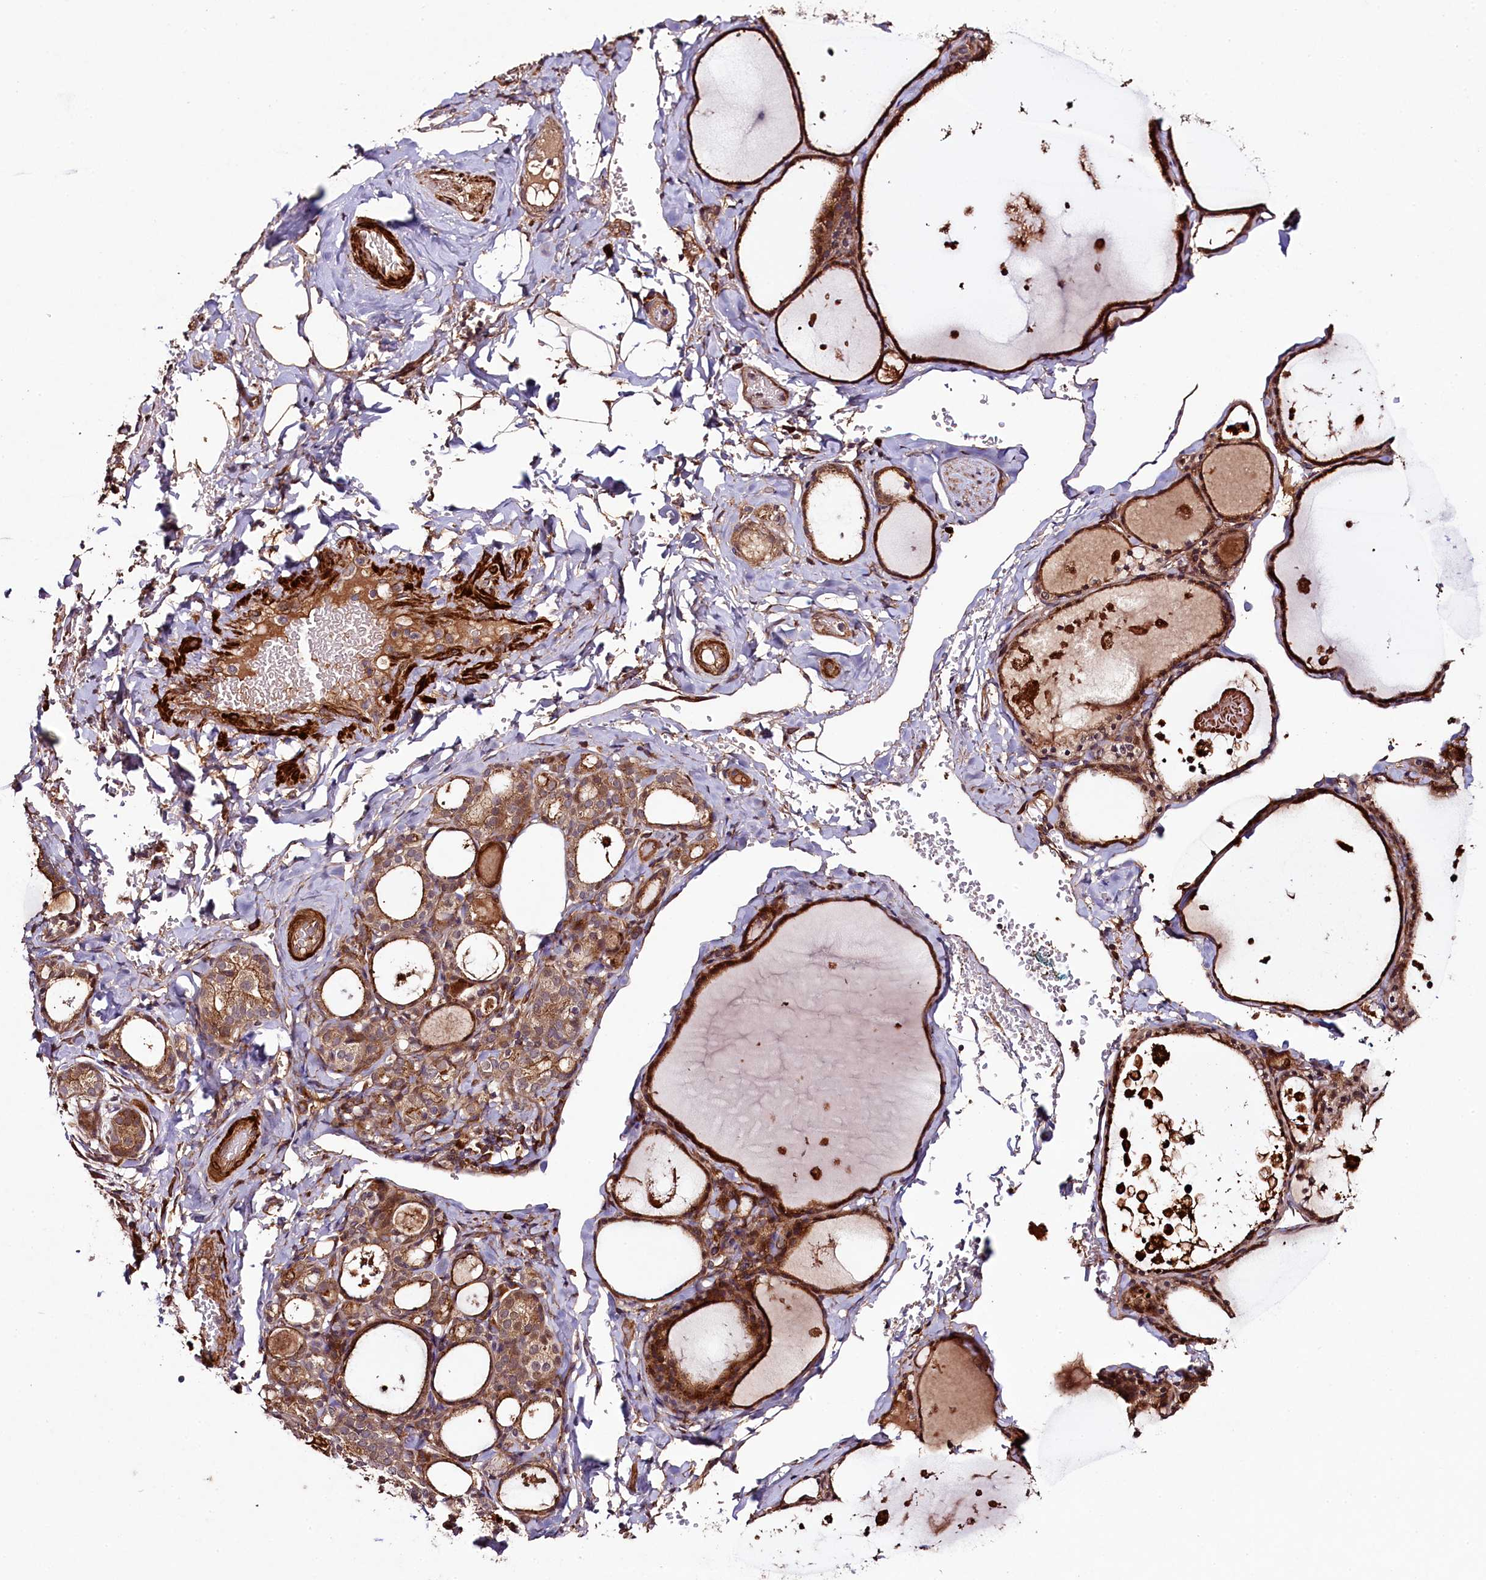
{"staining": {"intensity": "strong", "quantity": ">75%", "location": "cytoplasmic/membranous"}, "tissue": "thyroid gland", "cell_type": "Glandular cells", "image_type": "normal", "snomed": [{"axis": "morphology", "description": "Normal tissue, NOS"}, {"axis": "topography", "description": "Thyroid gland"}], "caption": "About >75% of glandular cells in normal human thyroid gland demonstrate strong cytoplasmic/membranous protein staining as visualized by brown immunohistochemical staining.", "gene": "CCDC102A", "patient": {"sex": "male", "age": 56}}